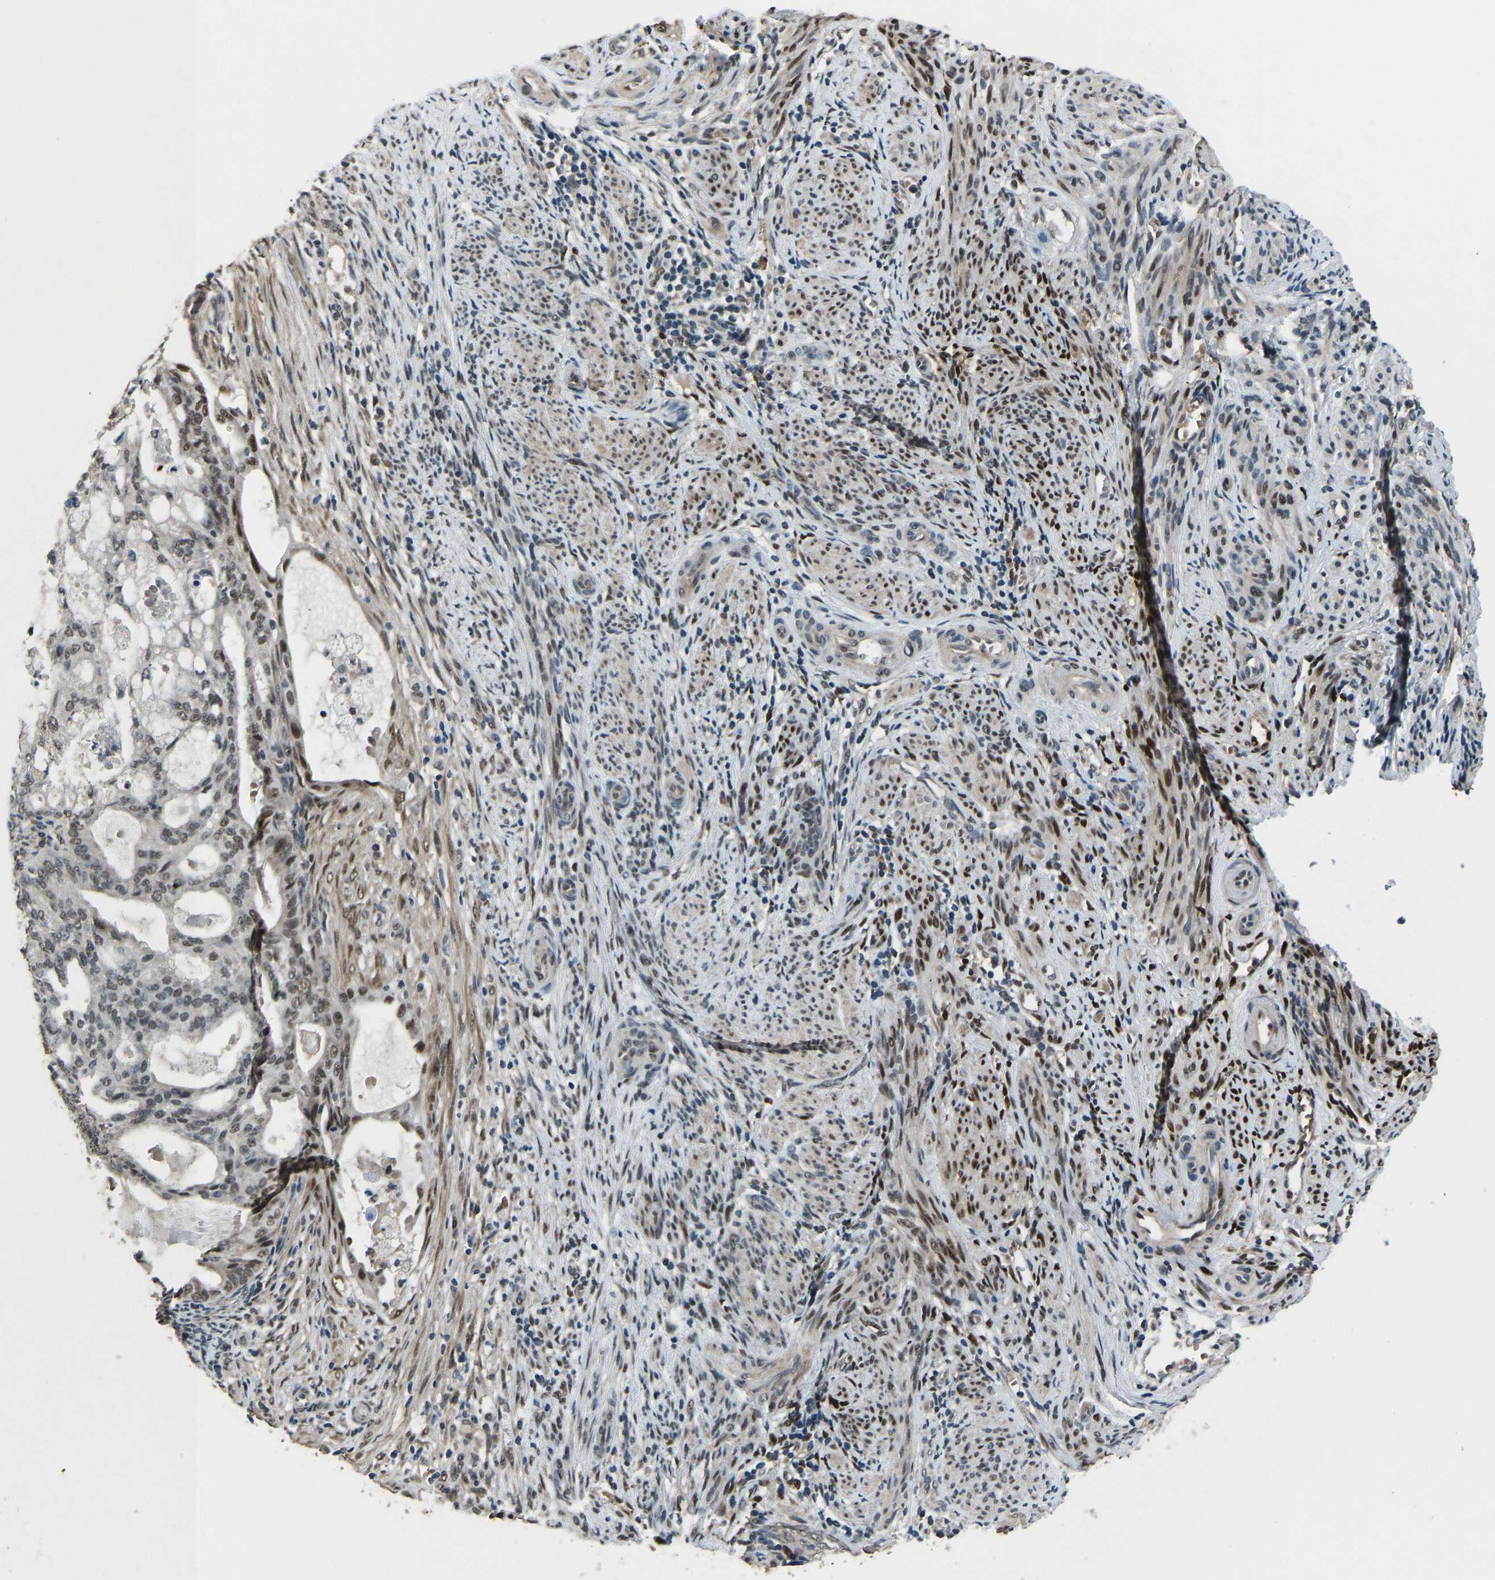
{"staining": {"intensity": "moderate", "quantity": "<25%", "location": "cytoplasmic/membranous,nuclear"}, "tissue": "endometrial cancer", "cell_type": "Tumor cells", "image_type": "cancer", "snomed": [{"axis": "morphology", "description": "Adenocarcinoma, NOS"}, {"axis": "topography", "description": "Endometrium"}], "caption": "High-power microscopy captured an IHC histopathology image of endometrial cancer (adenocarcinoma), revealing moderate cytoplasmic/membranous and nuclear staining in approximately <25% of tumor cells. Nuclei are stained in blue.", "gene": "FOS", "patient": {"sex": "female", "age": 58}}